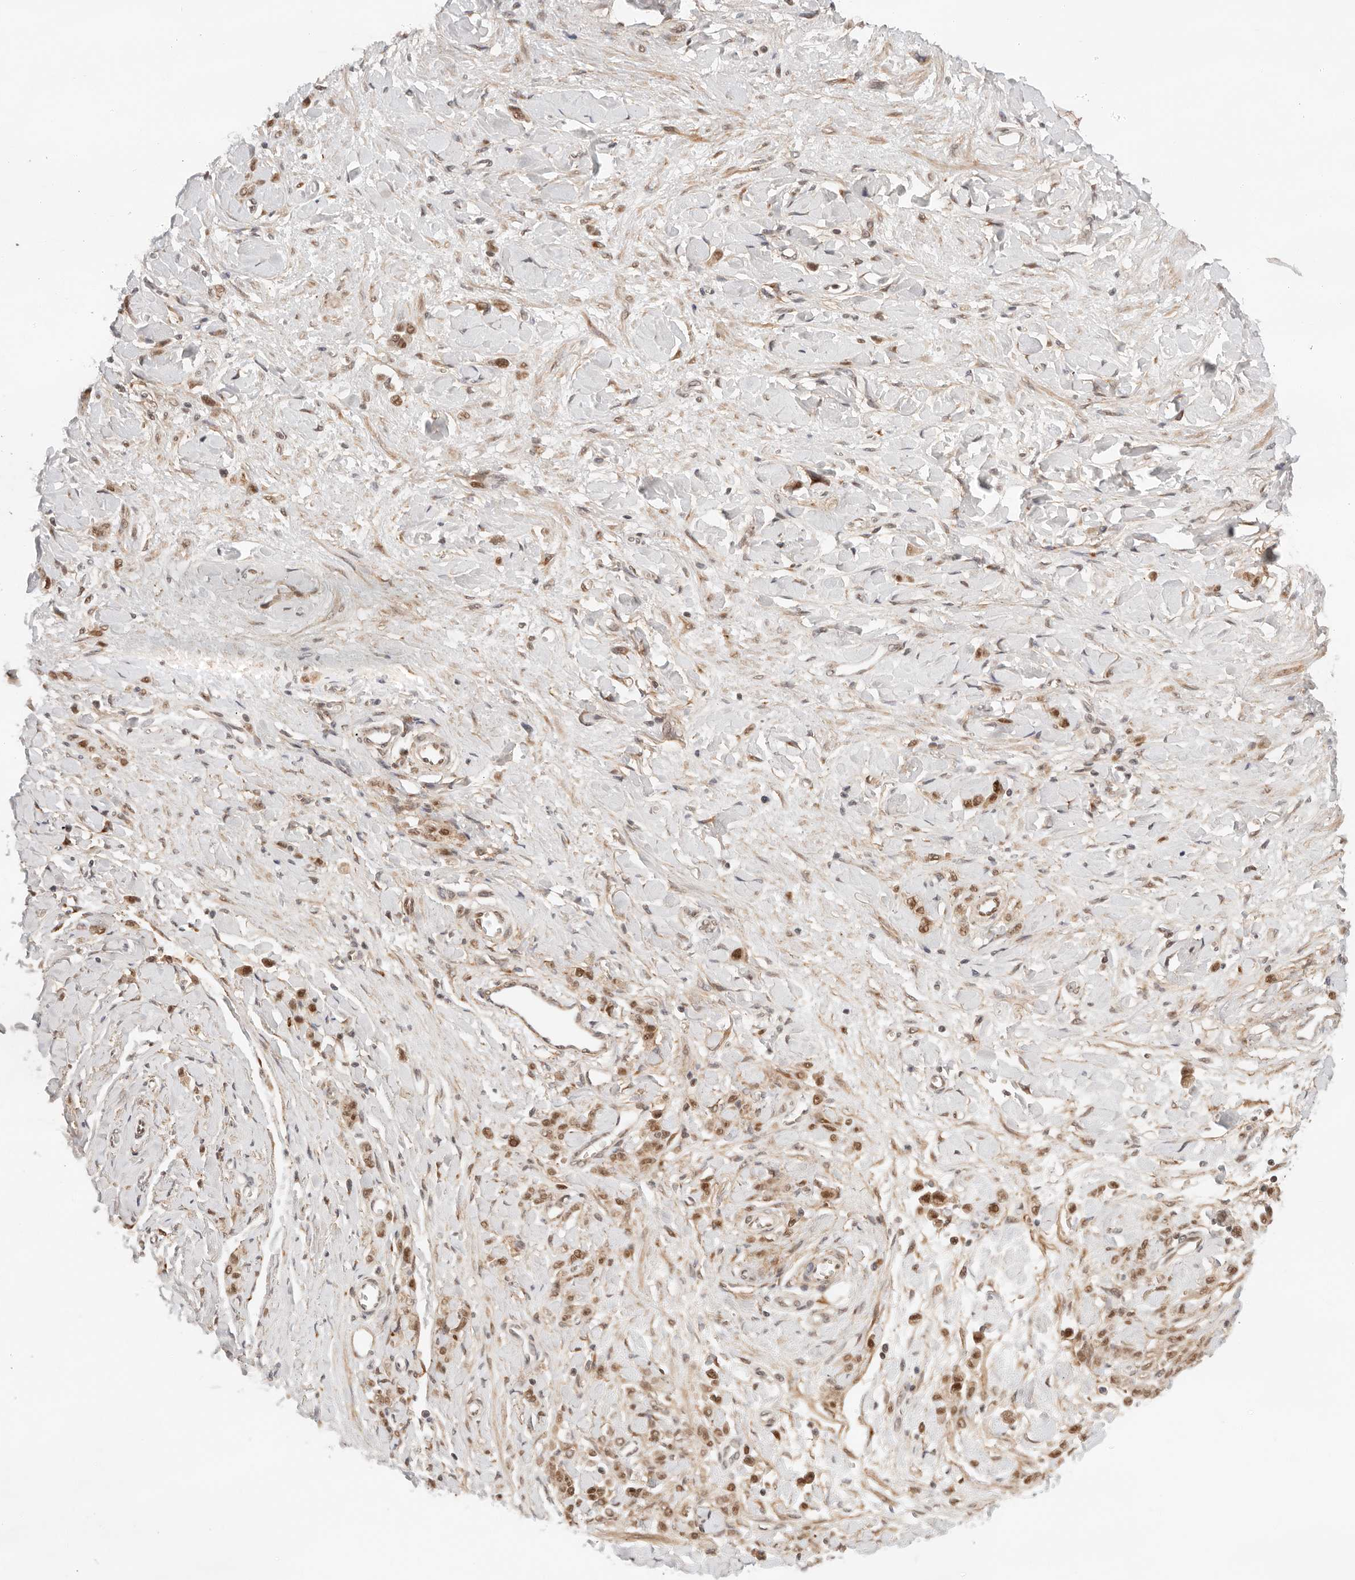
{"staining": {"intensity": "moderate", "quantity": ">75%", "location": "nuclear"}, "tissue": "stomach cancer", "cell_type": "Tumor cells", "image_type": "cancer", "snomed": [{"axis": "morphology", "description": "Normal tissue, NOS"}, {"axis": "morphology", "description": "Adenocarcinoma, NOS"}, {"axis": "topography", "description": "Stomach"}], "caption": "The image displays immunohistochemical staining of stomach cancer. There is moderate nuclear expression is present in approximately >75% of tumor cells.", "gene": "GTF2E2", "patient": {"sex": "male", "age": 82}}